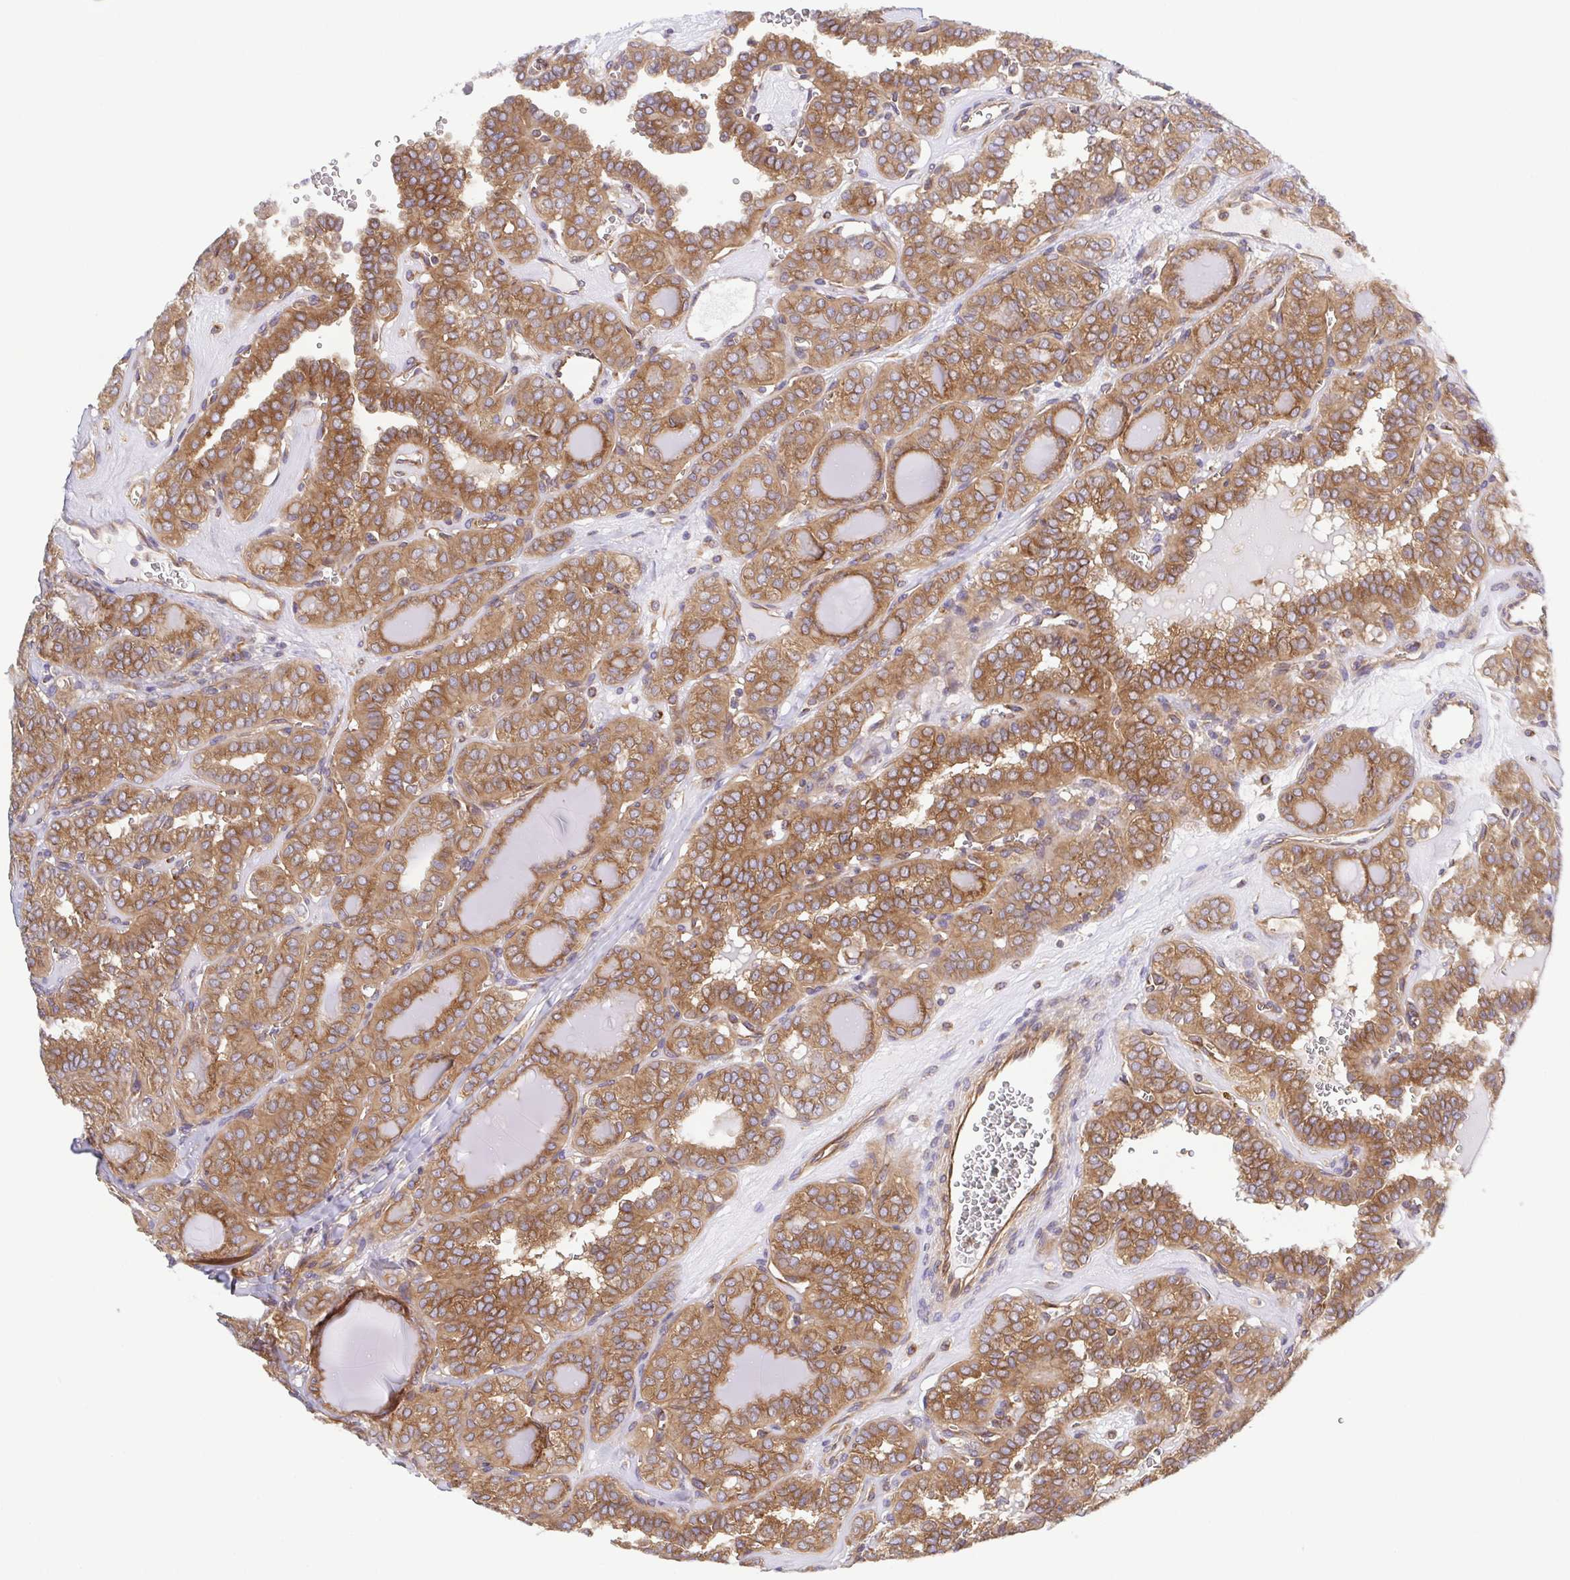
{"staining": {"intensity": "moderate", "quantity": ">75%", "location": "cytoplasmic/membranous"}, "tissue": "thyroid cancer", "cell_type": "Tumor cells", "image_type": "cancer", "snomed": [{"axis": "morphology", "description": "Papillary adenocarcinoma, NOS"}, {"axis": "topography", "description": "Thyroid gland"}], "caption": "Immunohistochemical staining of human thyroid papillary adenocarcinoma demonstrates medium levels of moderate cytoplasmic/membranous staining in about >75% of tumor cells.", "gene": "KIF5B", "patient": {"sex": "female", "age": 41}}